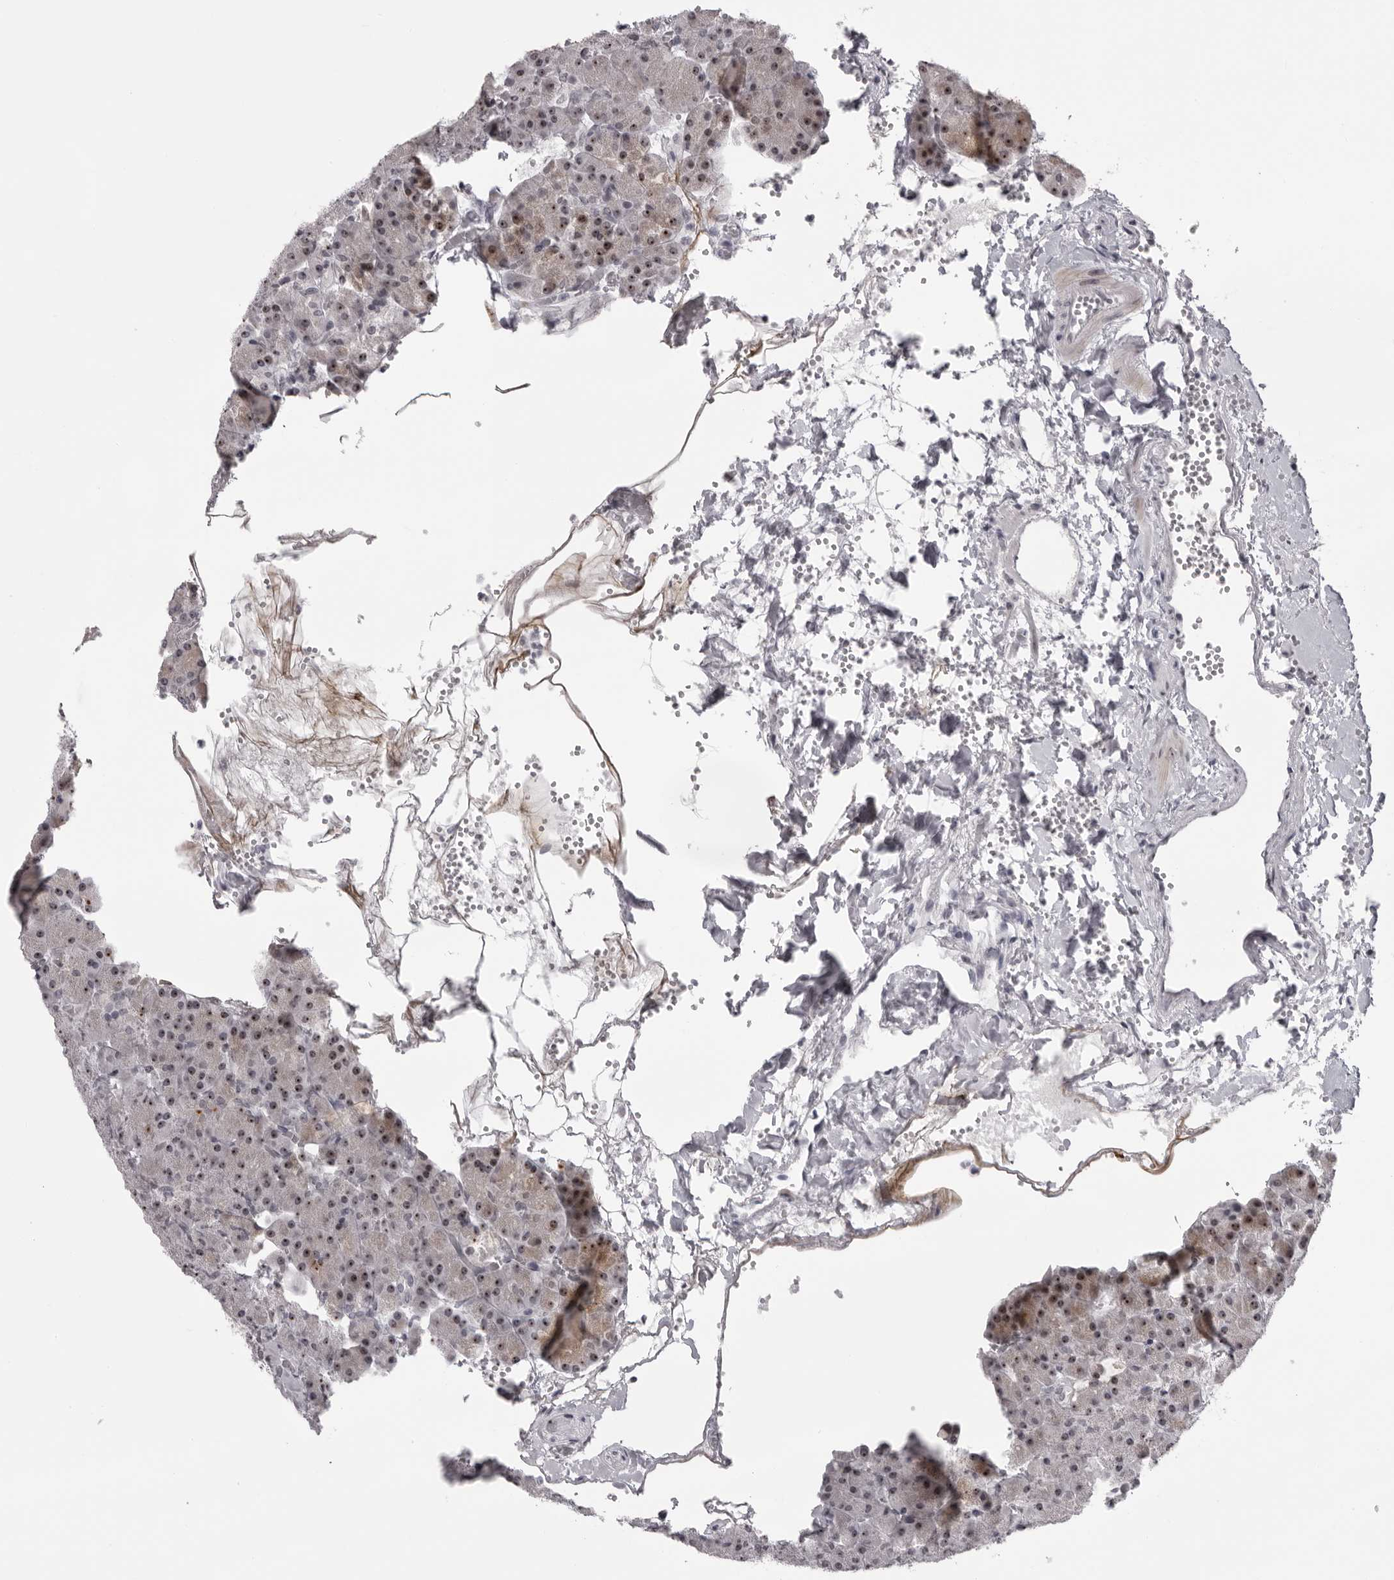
{"staining": {"intensity": "moderate", "quantity": "25%-75%", "location": "nuclear"}, "tissue": "pancreas", "cell_type": "Exocrine glandular cells", "image_type": "normal", "snomed": [{"axis": "morphology", "description": "Normal tissue, NOS"}, {"axis": "morphology", "description": "Carcinoid, malignant, NOS"}, {"axis": "topography", "description": "Pancreas"}], "caption": "An immunohistochemistry (IHC) histopathology image of normal tissue is shown. Protein staining in brown labels moderate nuclear positivity in pancreas within exocrine glandular cells. (brown staining indicates protein expression, while blue staining denotes nuclei).", "gene": "HELZ", "patient": {"sex": "female", "age": 35}}